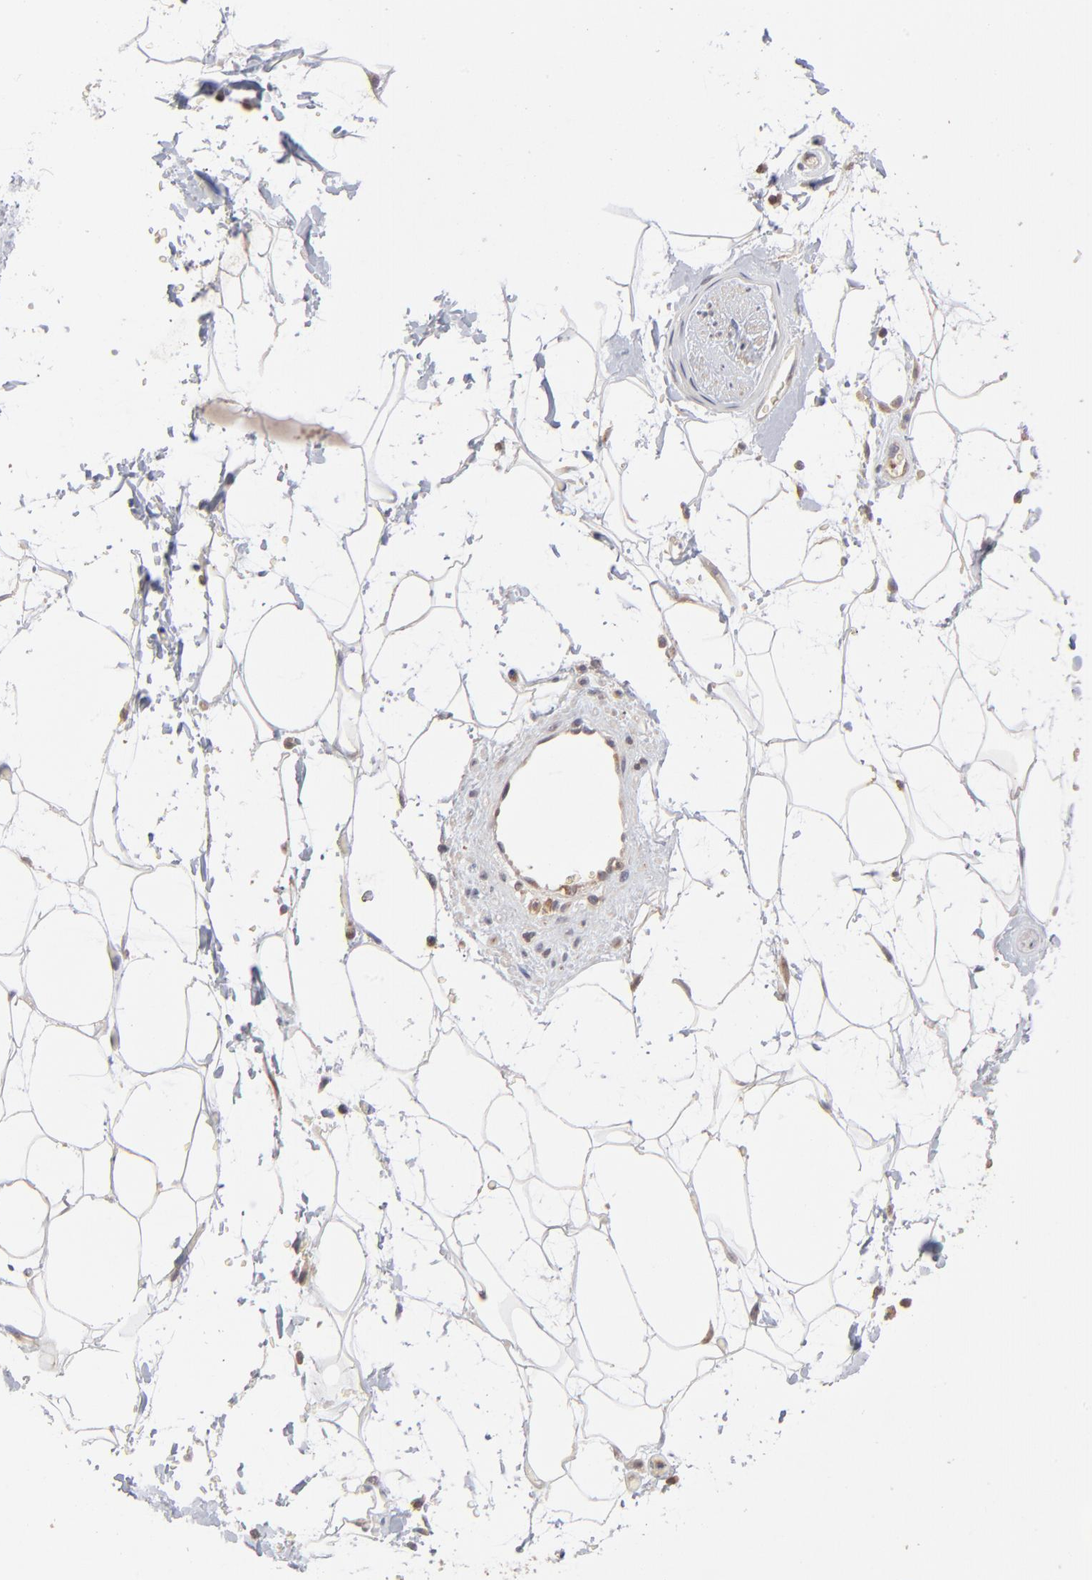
{"staining": {"intensity": "negative", "quantity": "none", "location": "none"}, "tissue": "adipose tissue", "cell_type": "Adipocytes", "image_type": "normal", "snomed": [{"axis": "morphology", "description": "Normal tissue, NOS"}, {"axis": "topography", "description": "Soft tissue"}], "caption": "Adipocytes are negative for brown protein staining in unremarkable adipose tissue.", "gene": "IVNS1ABP", "patient": {"sex": "male", "age": 72}}